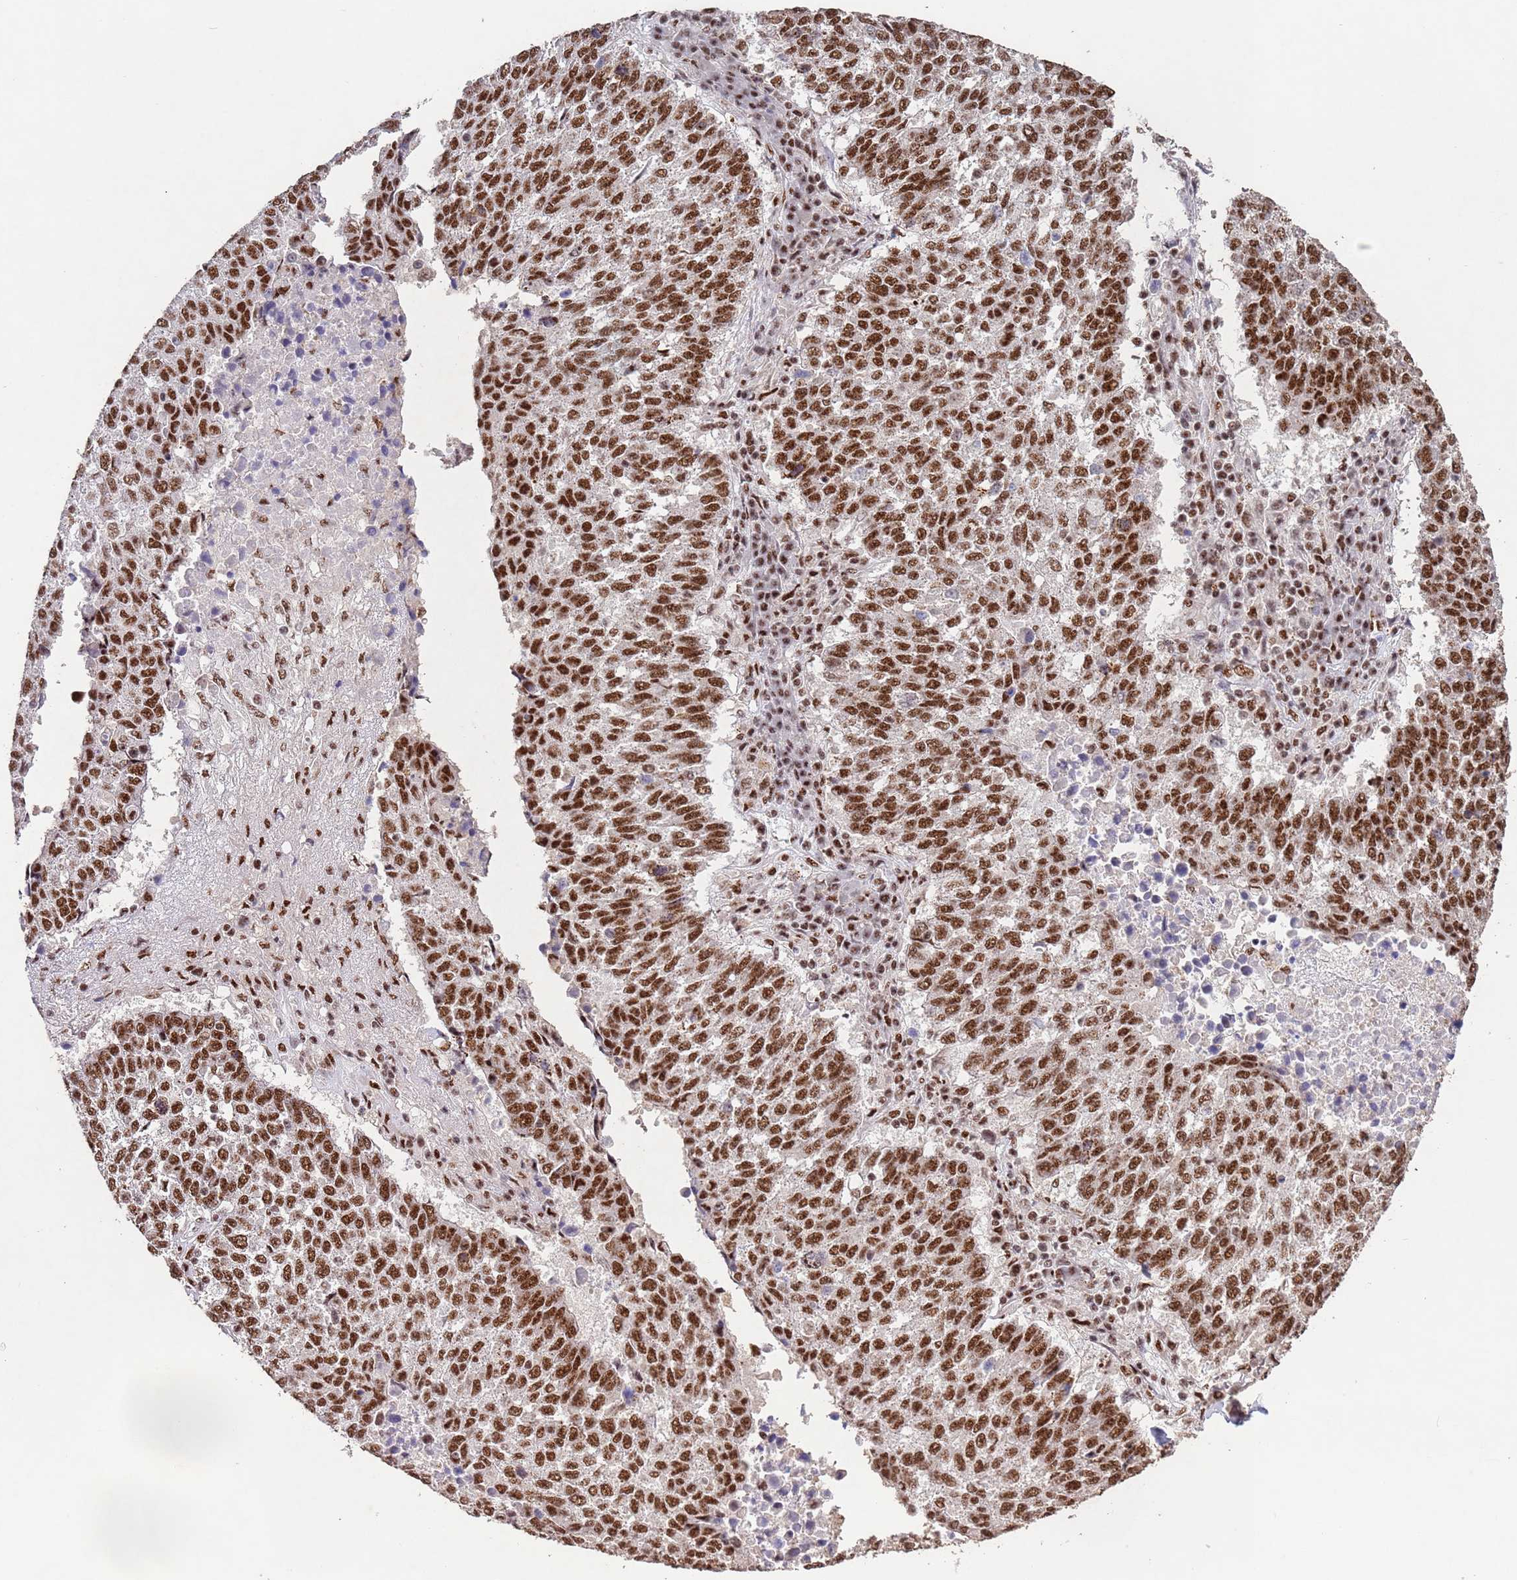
{"staining": {"intensity": "strong", "quantity": ">75%", "location": "nuclear"}, "tissue": "lung cancer", "cell_type": "Tumor cells", "image_type": "cancer", "snomed": [{"axis": "morphology", "description": "Squamous cell carcinoma, NOS"}, {"axis": "topography", "description": "Lung"}], "caption": "This photomicrograph exhibits immunohistochemistry staining of lung squamous cell carcinoma, with high strong nuclear expression in approximately >75% of tumor cells.", "gene": "ESF1", "patient": {"sex": "male", "age": 73}}